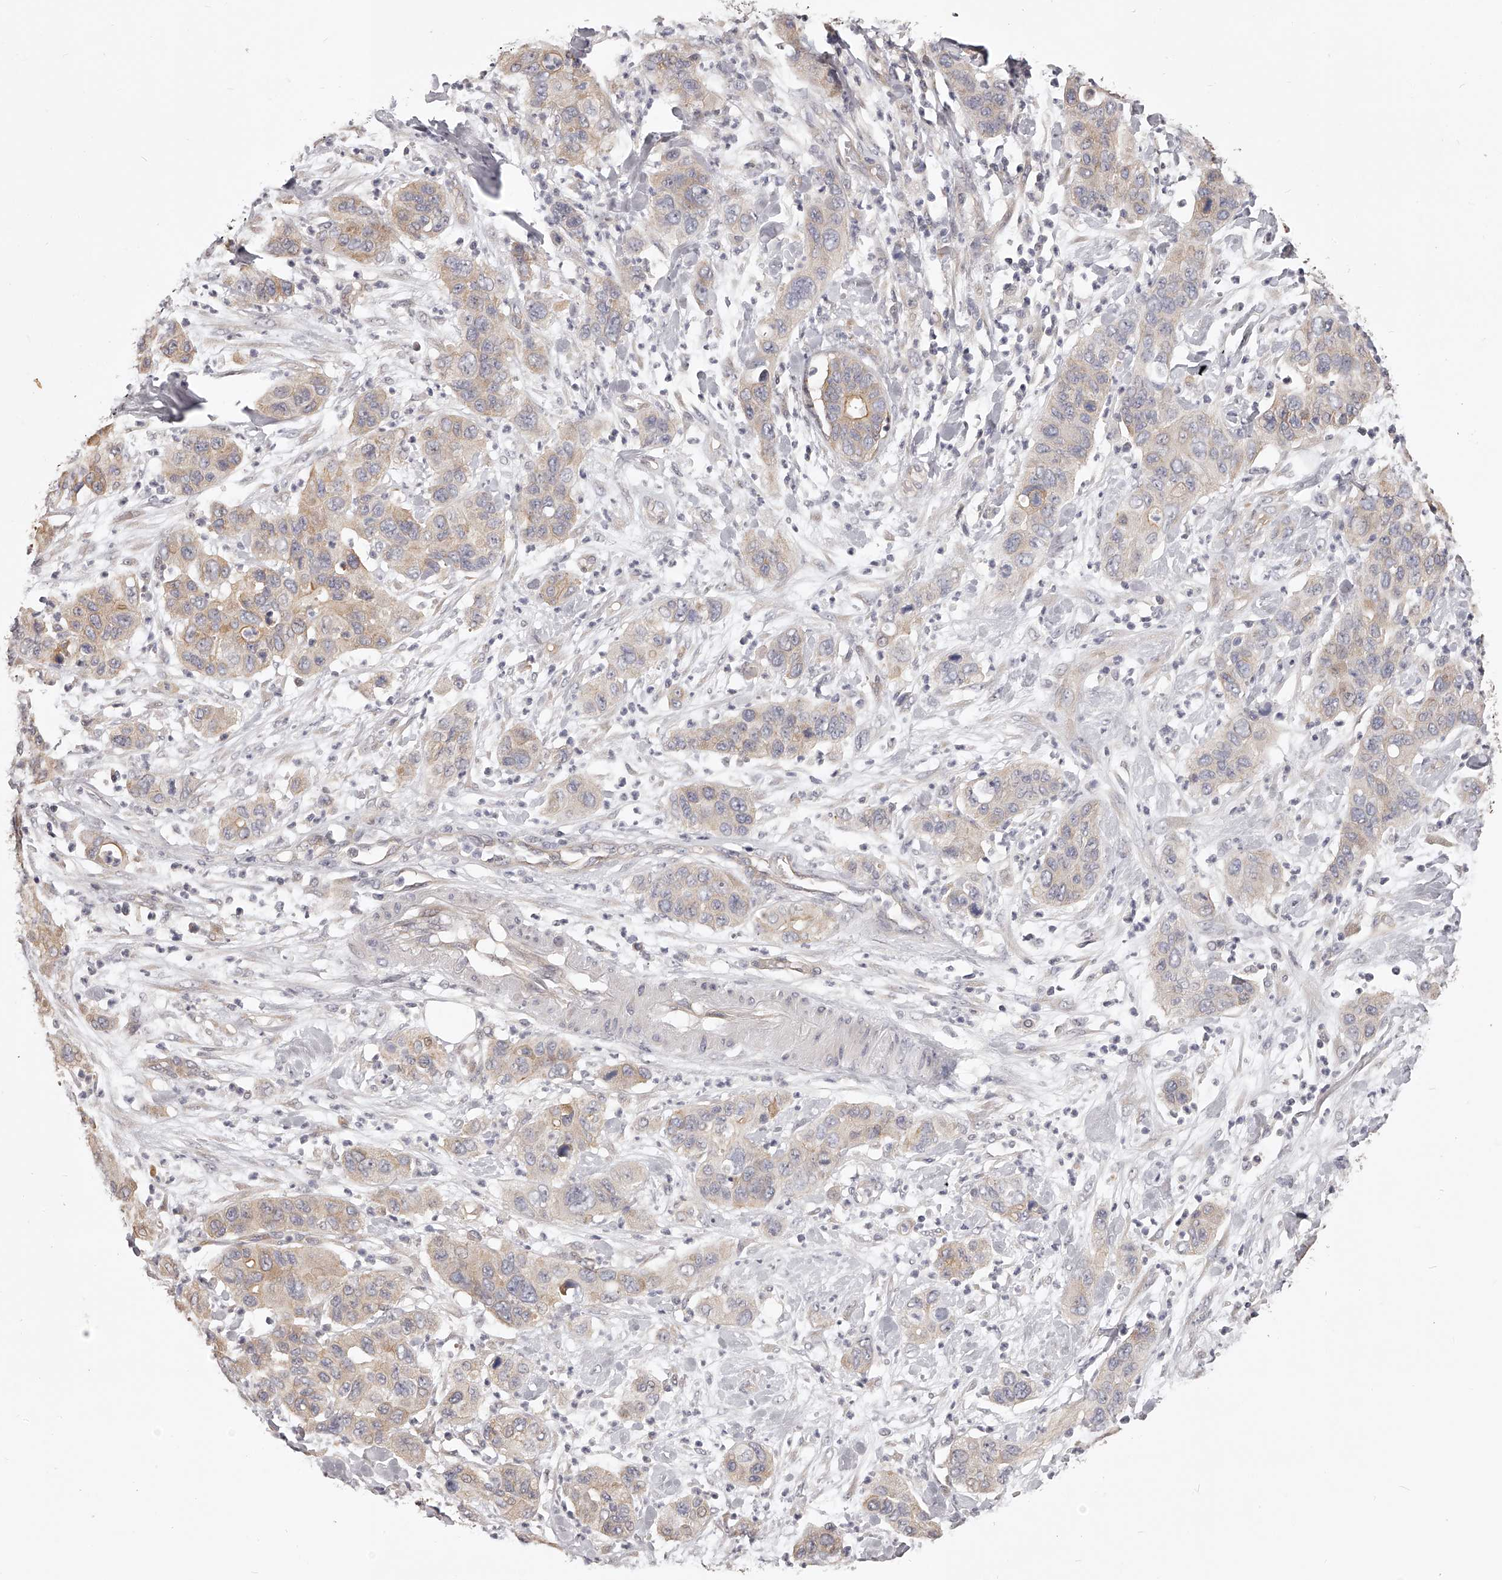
{"staining": {"intensity": "weak", "quantity": "25%-75%", "location": "cytoplasmic/membranous"}, "tissue": "pancreatic cancer", "cell_type": "Tumor cells", "image_type": "cancer", "snomed": [{"axis": "morphology", "description": "Adenocarcinoma, NOS"}, {"axis": "topography", "description": "Pancreas"}], "caption": "There is low levels of weak cytoplasmic/membranous expression in tumor cells of pancreatic cancer (adenocarcinoma), as demonstrated by immunohistochemical staining (brown color).", "gene": "ZNF582", "patient": {"sex": "female", "age": 71}}